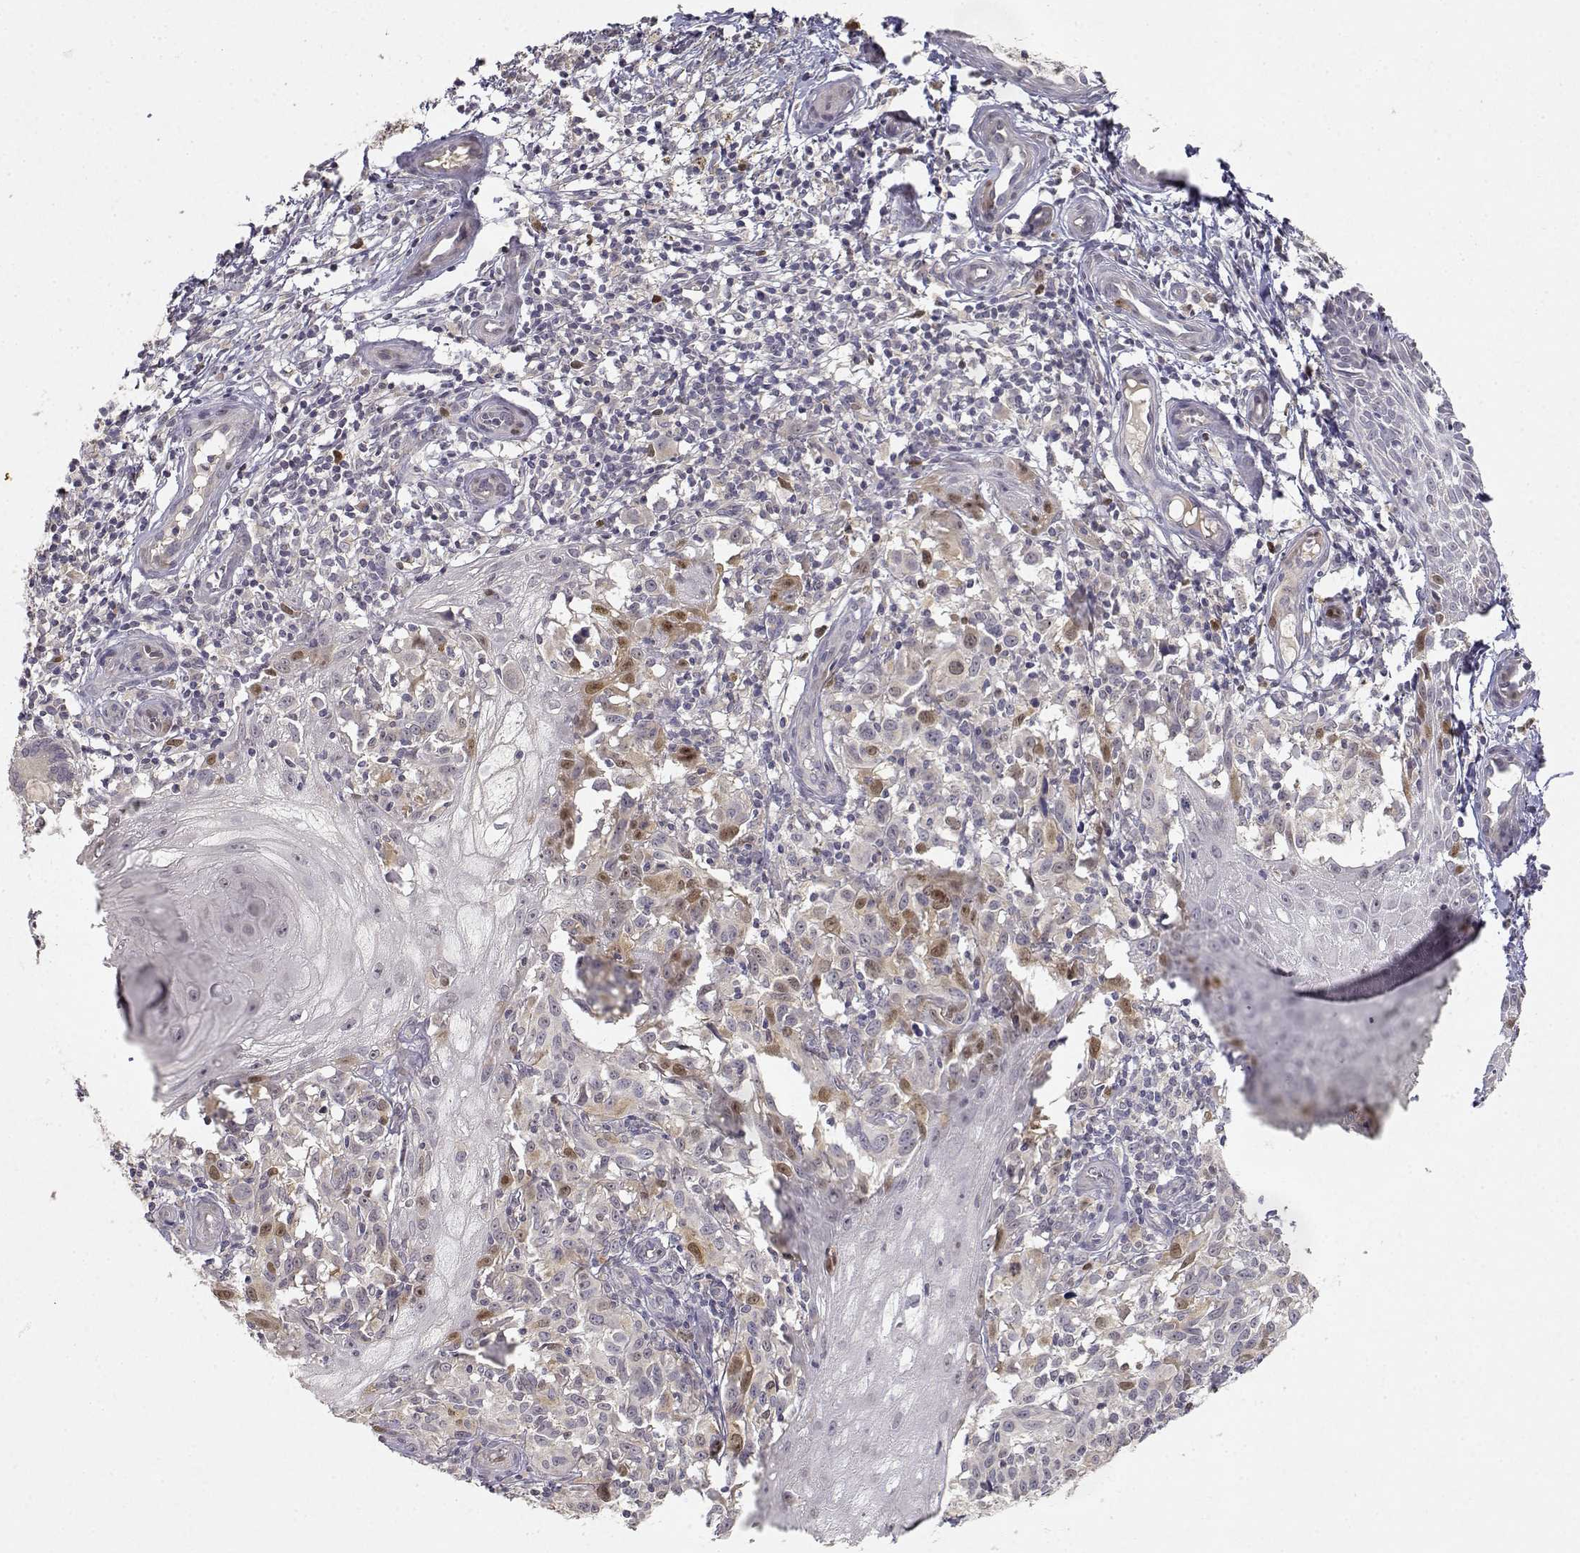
{"staining": {"intensity": "moderate", "quantity": "<25%", "location": "nuclear"}, "tissue": "melanoma", "cell_type": "Tumor cells", "image_type": "cancer", "snomed": [{"axis": "morphology", "description": "Malignant melanoma, NOS"}, {"axis": "topography", "description": "Skin"}], "caption": "Melanoma stained for a protein shows moderate nuclear positivity in tumor cells.", "gene": "RAD51", "patient": {"sex": "female", "age": 53}}